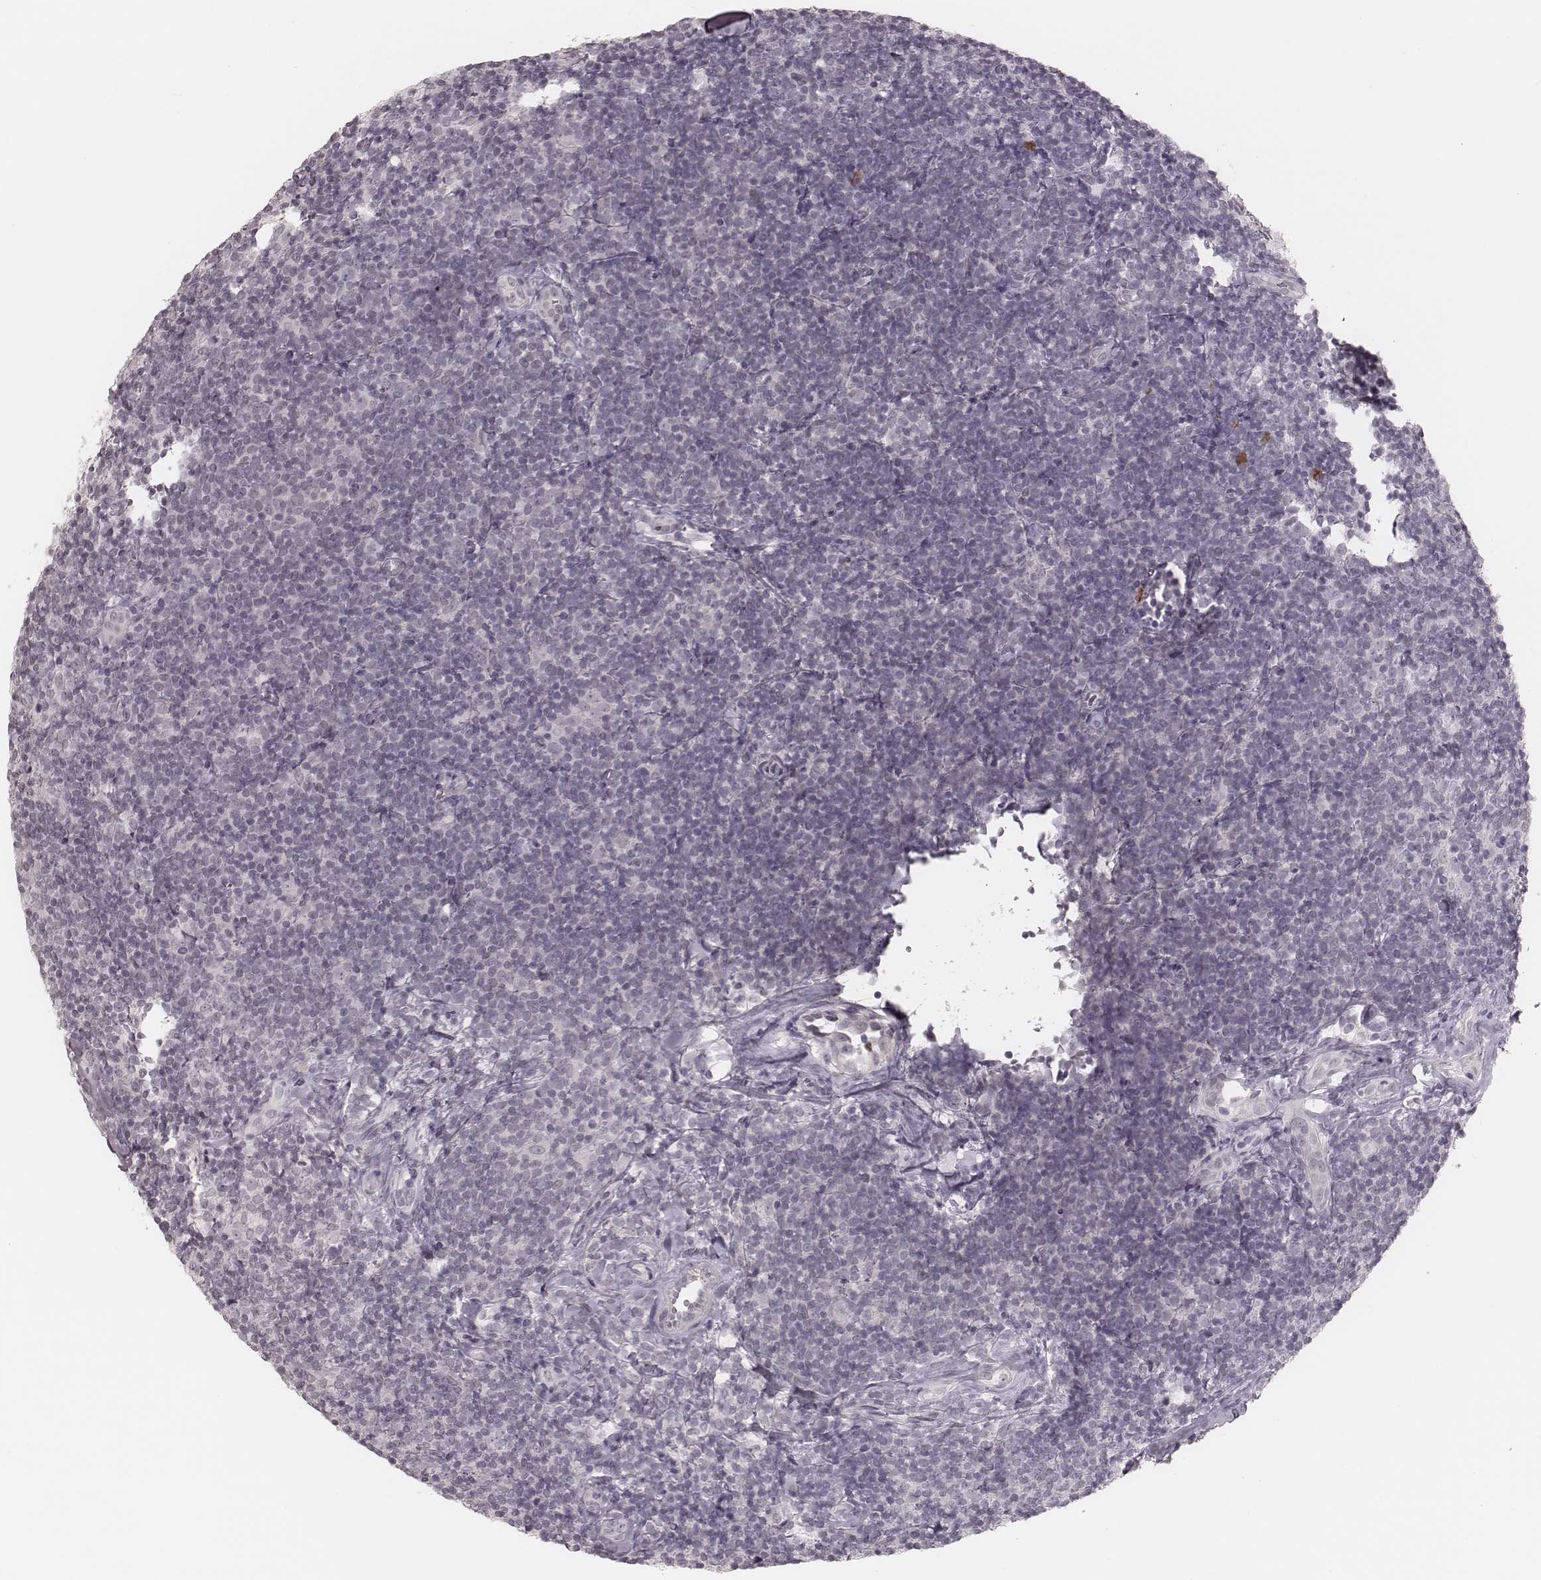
{"staining": {"intensity": "negative", "quantity": "none", "location": "none"}, "tissue": "lymphoma", "cell_type": "Tumor cells", "image_type": "cancer", "snomed": [{"axis": "morphology", "description": "Malignant lymphoma, non-Hodgkin's type, Low grade"}, {"axis": "topography", "description": "Lymph node"}], "caption": "The micrograph exhibits no staining of tumor cells in lymphoma.", "gene": "KITLG", "patient": {"sex": "female", "age": 56}}